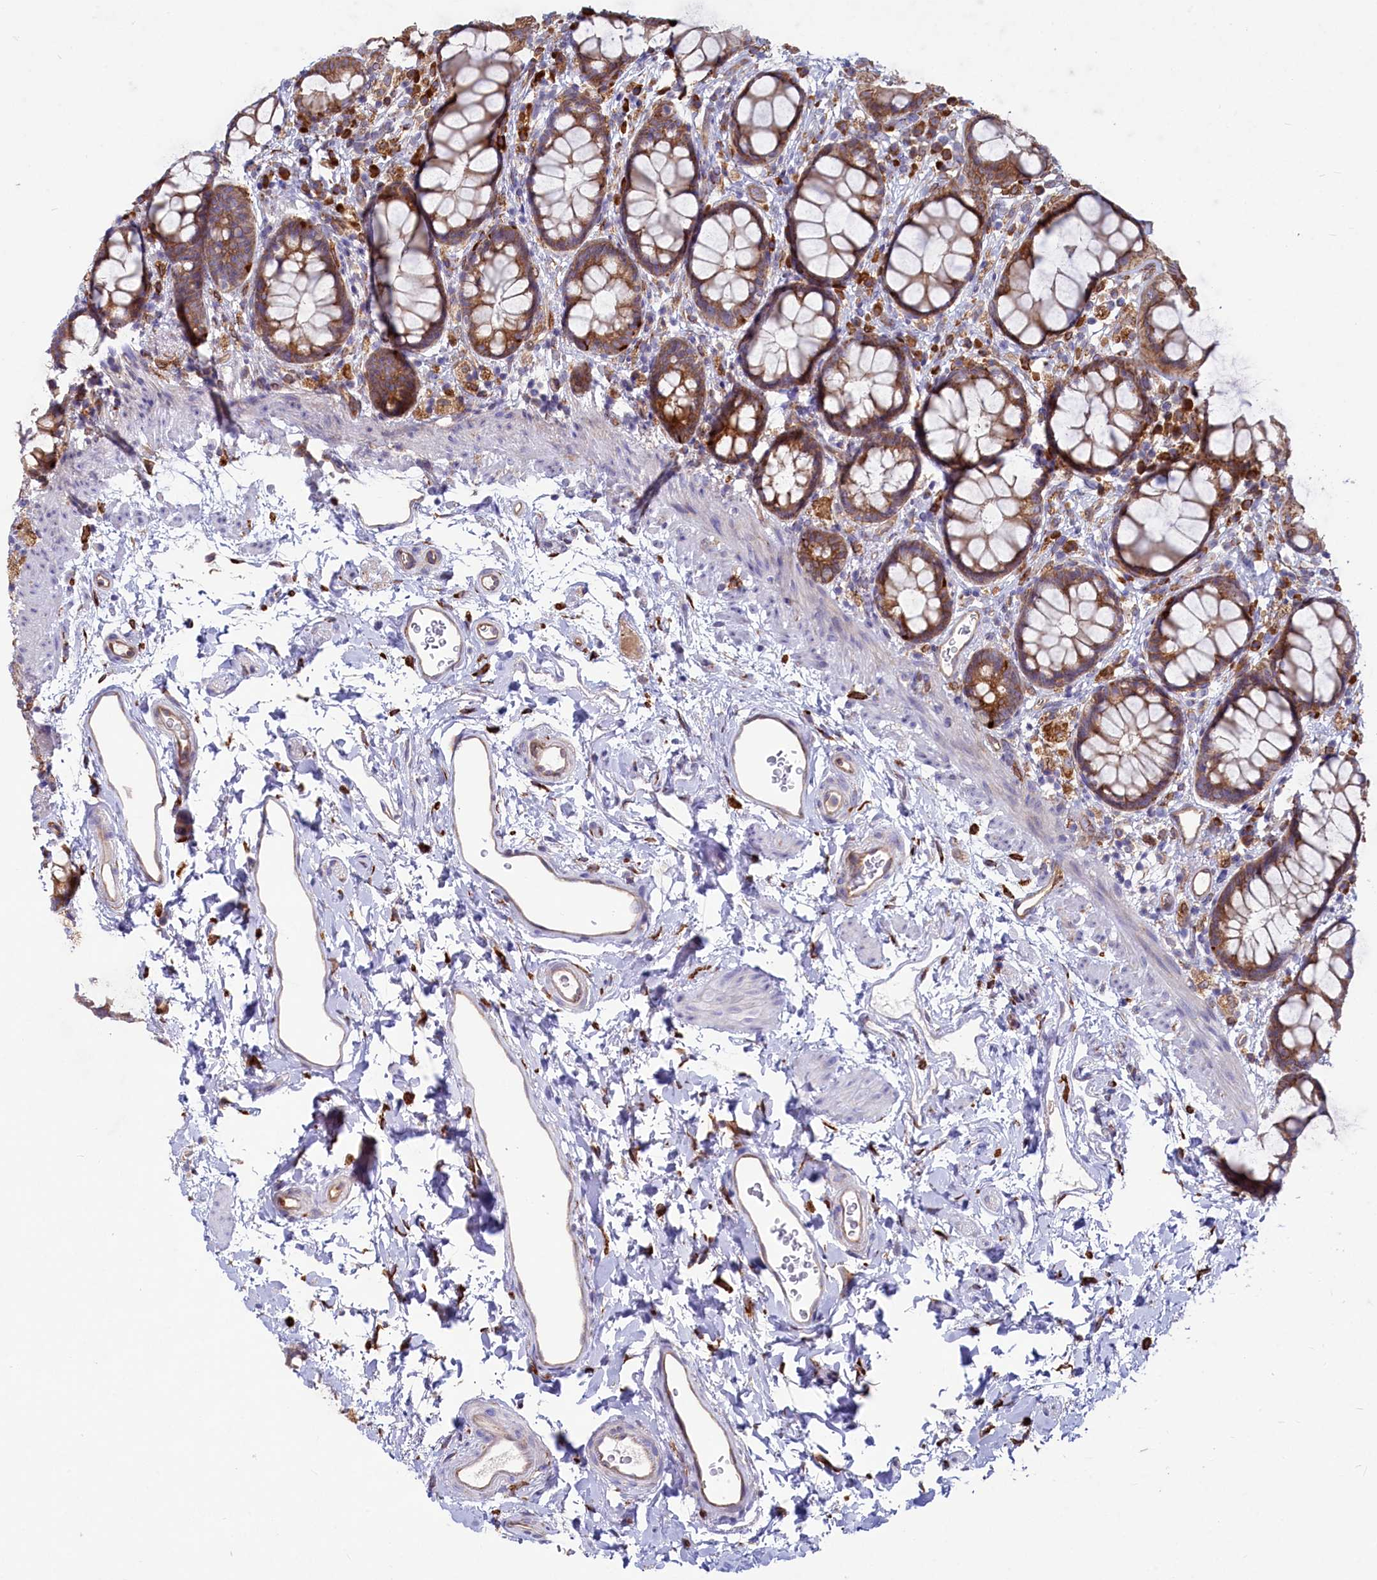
{"staining": {"intensity": "moderate", "quantity": ">75%", "location": "cytoplasmic/membranous"}, "tissue": "rectum", "cell_type": "Glandular cells", "image_type": "normal", "snomed": [{"axis": "morphology", "description": "Normal tissue, NOS"}, {"axis": "topography", "description": "Rectum"}], "caption": "Glandular cells reveal medium levels of moderate cytoplasmic/membranous positivity in about >75% of cells in benign human rectum.", "gene": "CHID1", "patient": {"sex": "female", "age": 65}}